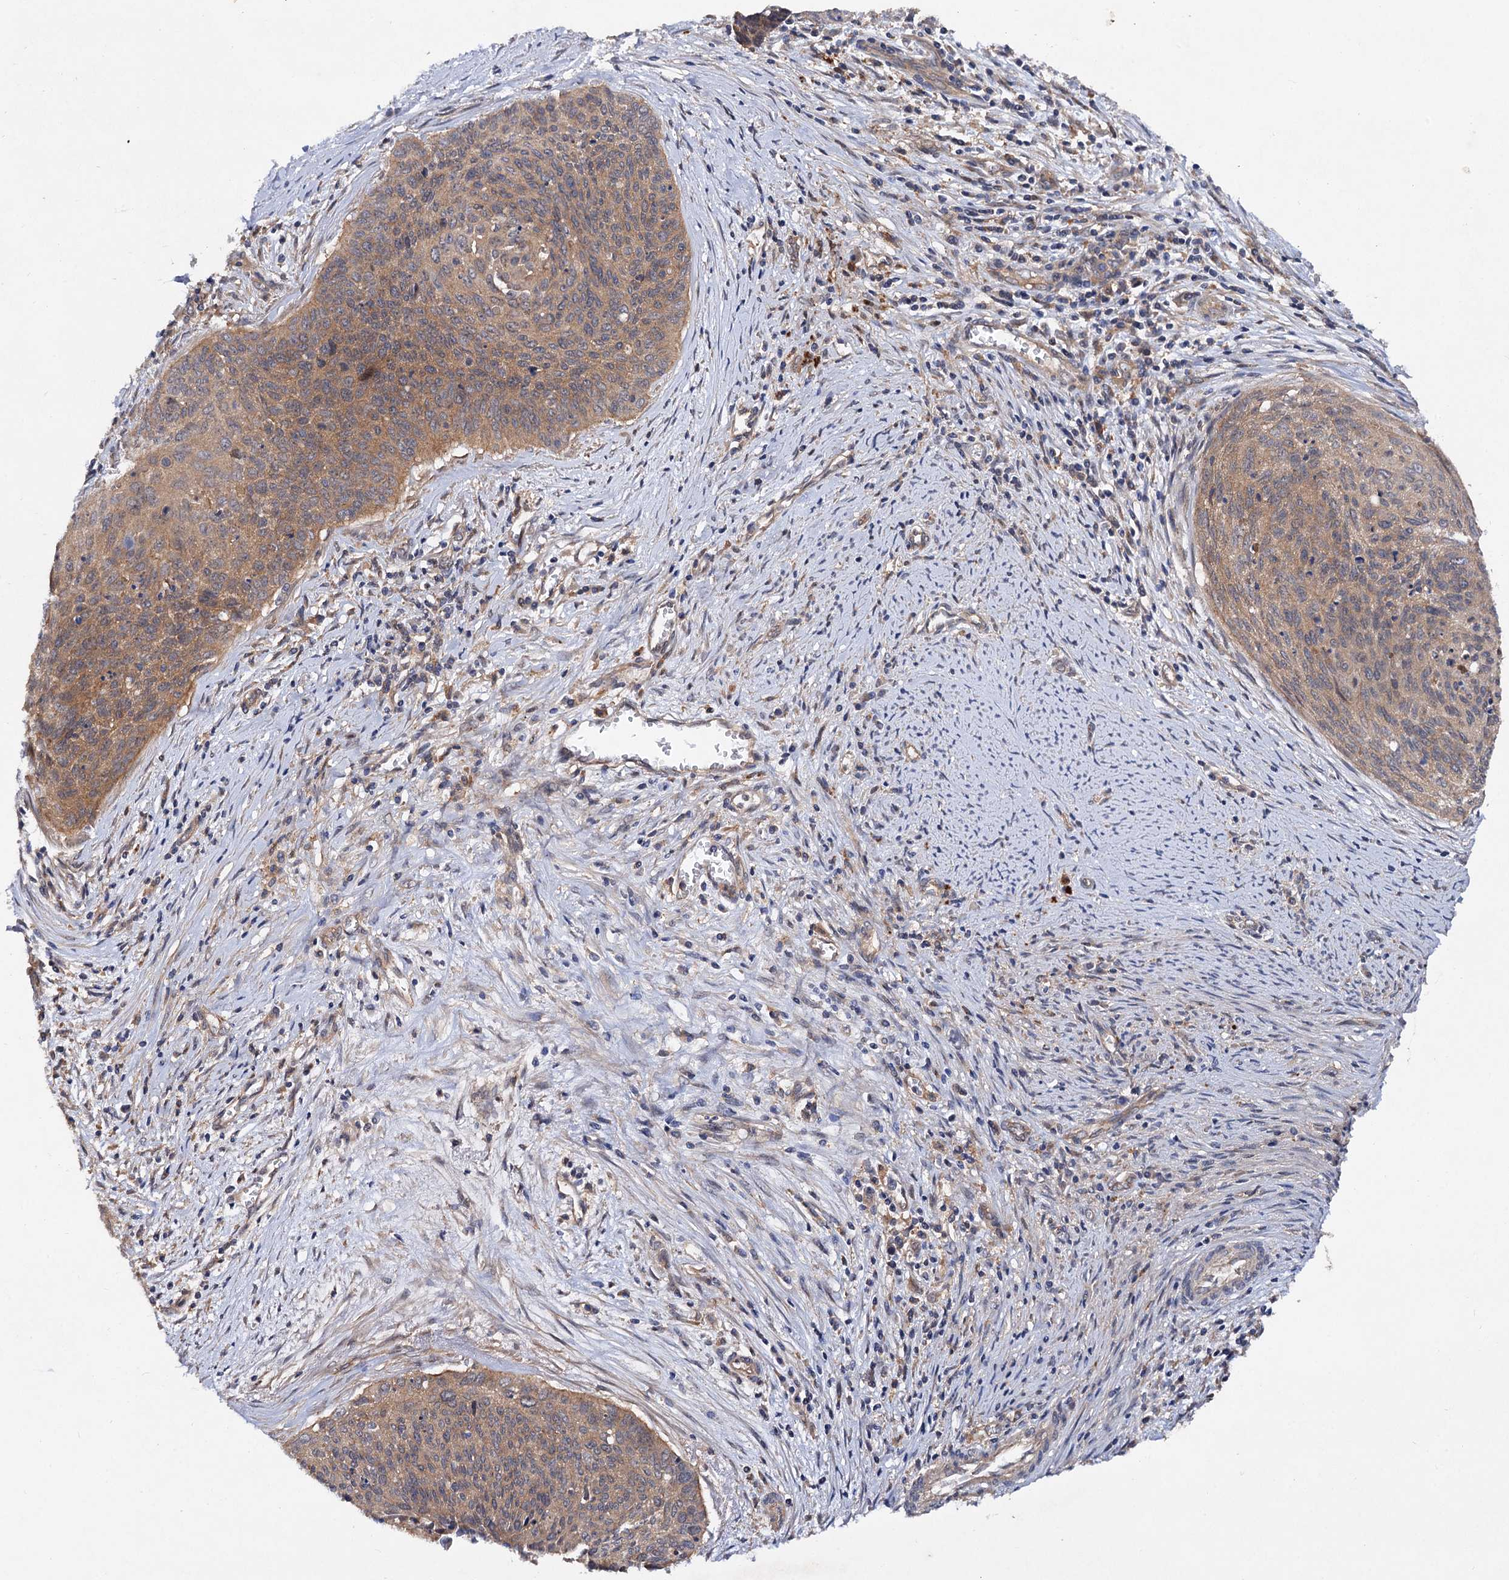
{"staining": {"intensity": "weak", "quantity": ">75%", "location": "cytoplasmic/membranous"}, "tissue": "cervical cancer", "cell_type": "Tumor cells", "image_type": "cancer", "snomed": [{"axis": "morphology", "description": "Squamous cell carcinoma, NOS"}, {"axis": "topography", "description": "Cervix"}], "caption": "Cervical squamous cell carcinoma stained with a protein marker demonstrates weak staining in tumor cells.", "gene": "VPS29", "patient": {"sex": "female", "age": 55}}